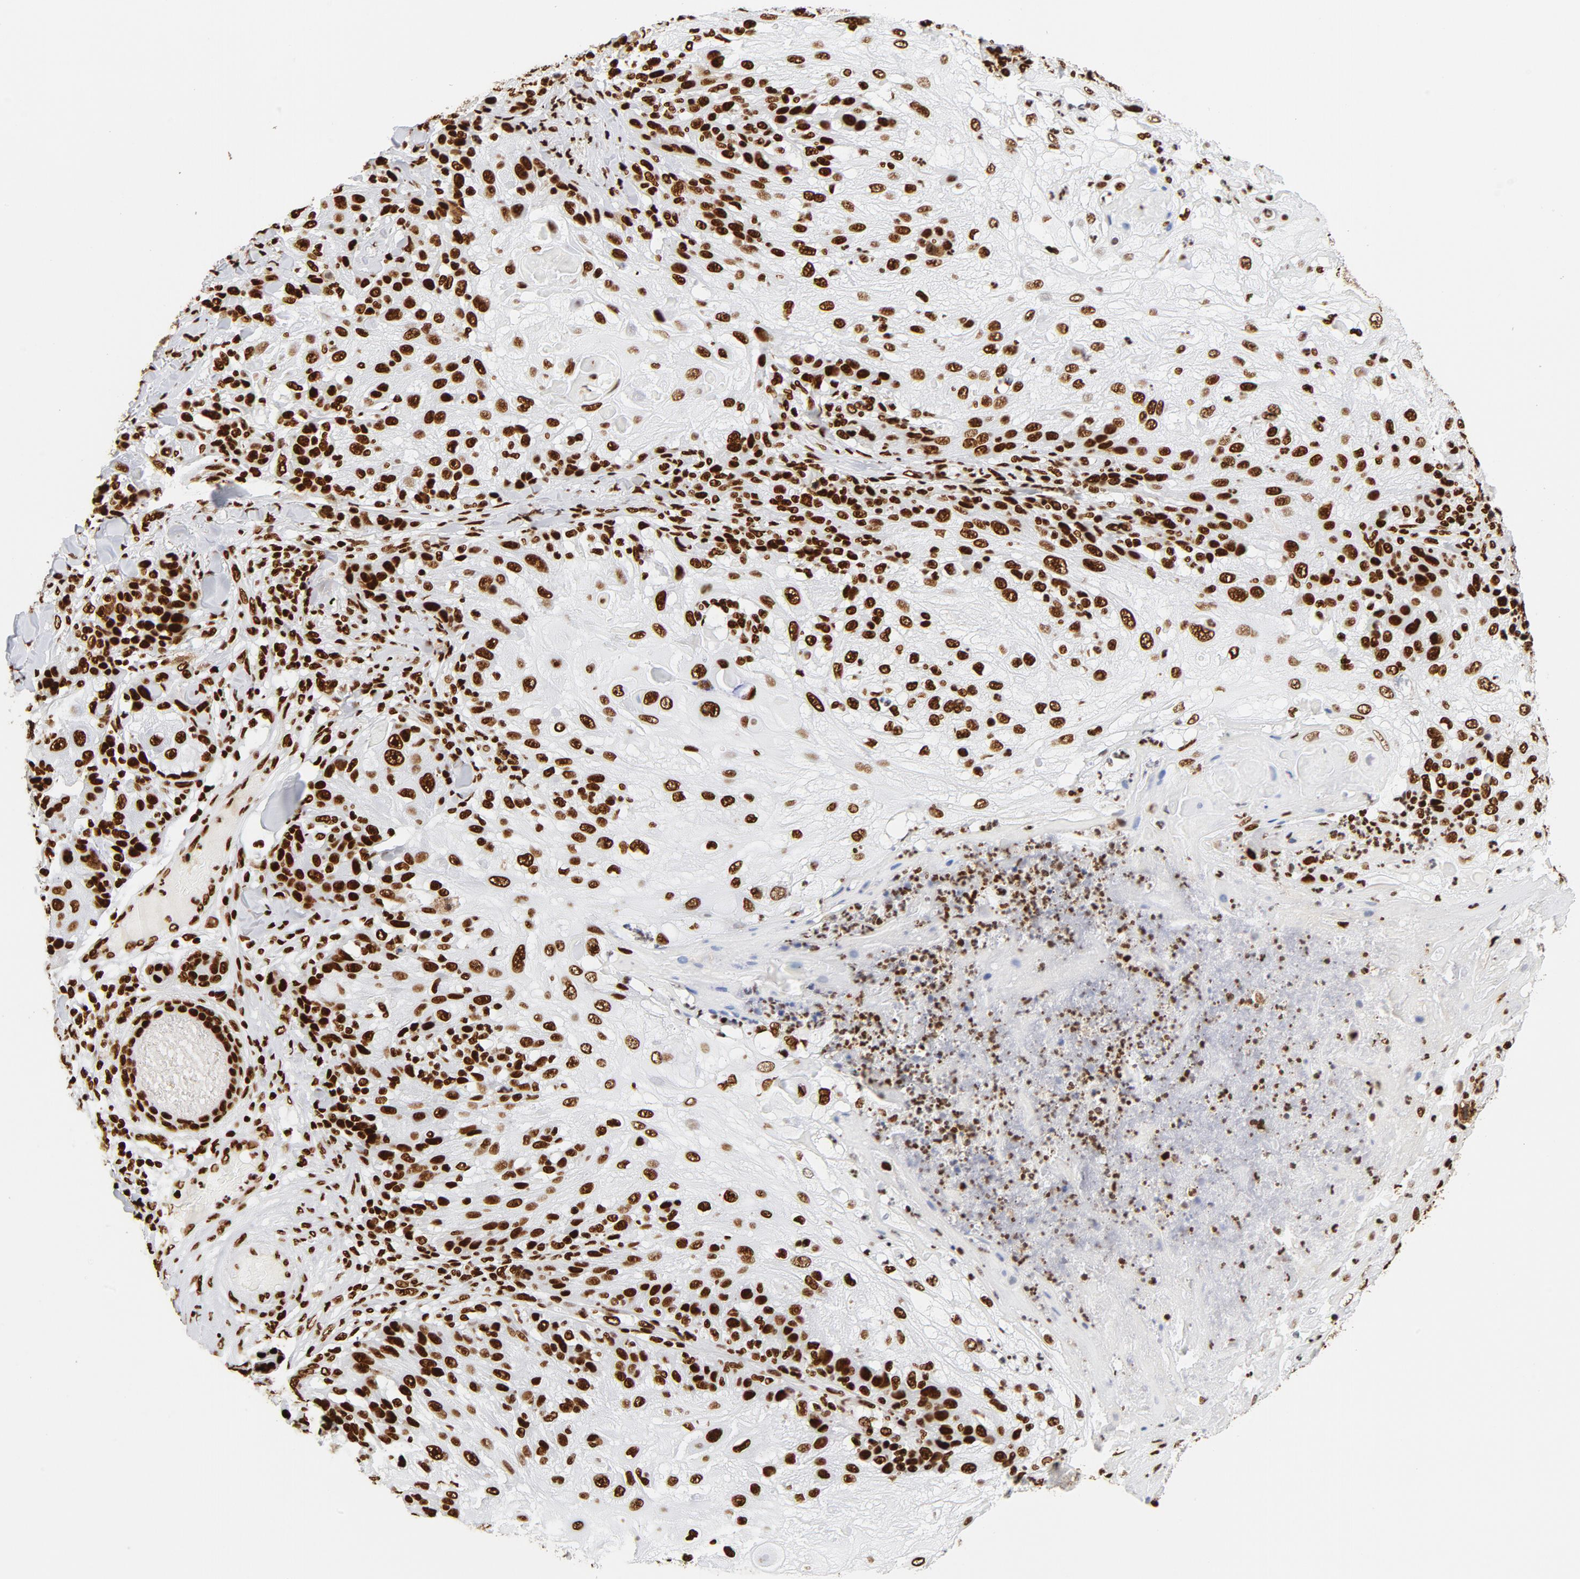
{"staining": {"intensity": "strong", "quantity": ">75%", "location": "nuclear"}, "tissue": "skin cancer", "cell_type": "Tumor cells", "image_type": "cancer", "snomed": [{"axis": "morphology", "description": "Normal tissue, NOS"}, {"axis": "morphology", "description": "Squamous cell carcinoma, NOS"}, {"axis": "topography", "description": "Skin"}], "caption": "Immunohistochemical staining of human skin cancer (squamous cell carcinoma) shows high levels of strong nuclear expression in about >75% of tumor cells.", "gene": "XRCC6", "patient": {"sex": "female", "age": 83}}